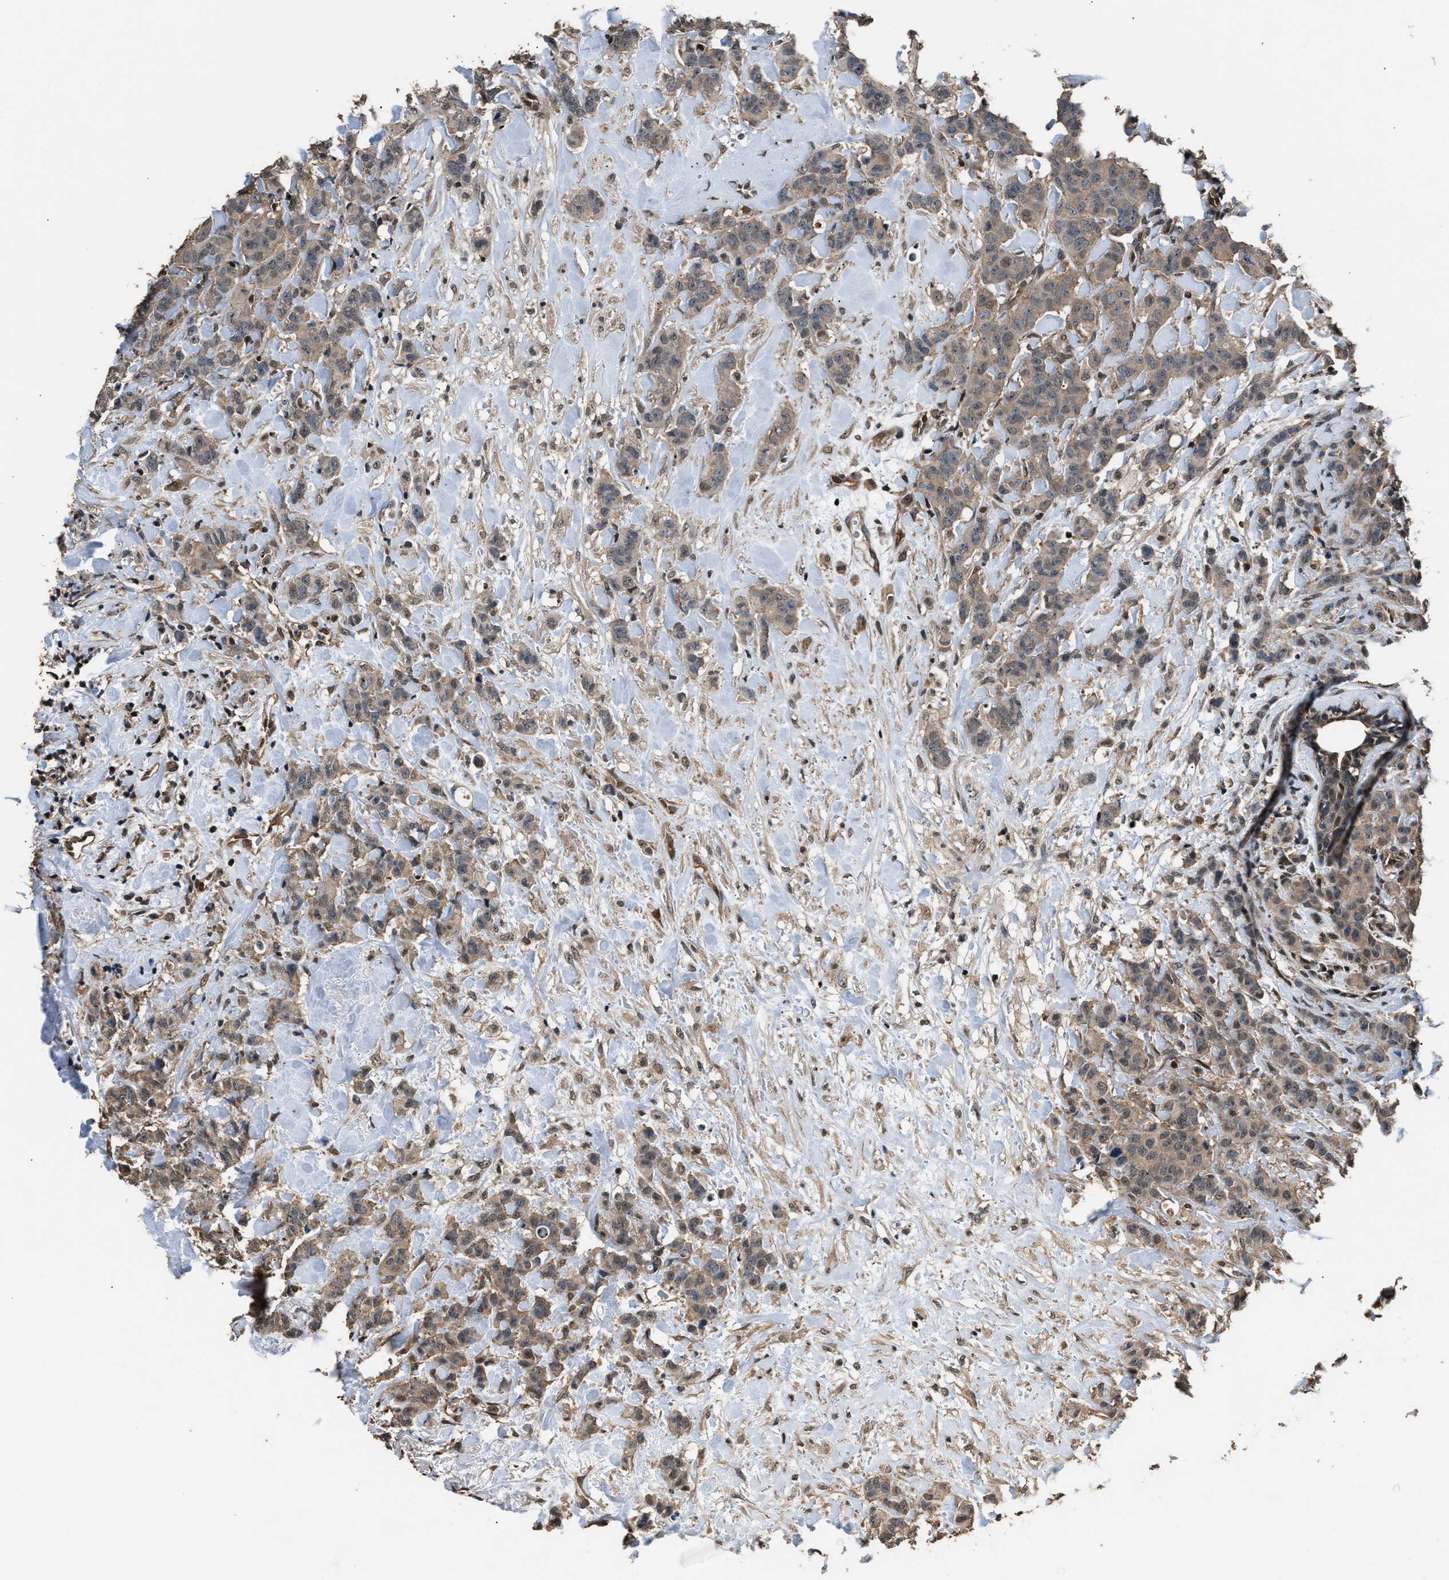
{"staining": {"intensity": "weak", "quantity": ">75%", "location": "cytoplasmic/membranous,nuclear"}, "tissue": "breast cancer", "cell_type": "Tumor cells", "image_type": "cancer", "snomed": [{"axis": "morphology", "description": "Normal tissue, NOS"}, {"axis": "morphology", "description": "Duct carcinoma"}, {"axis": "topography", "description": "Breast"}], "caption": "This image shows immunohistochemistry staining of human breast intraductal carcinoma, with low weak cytoplasmic/membranous and nuclear positivity in about >75% of tumor cells.", "gene": "DFFA", "patient": {"sex": "female", "age": 40}}